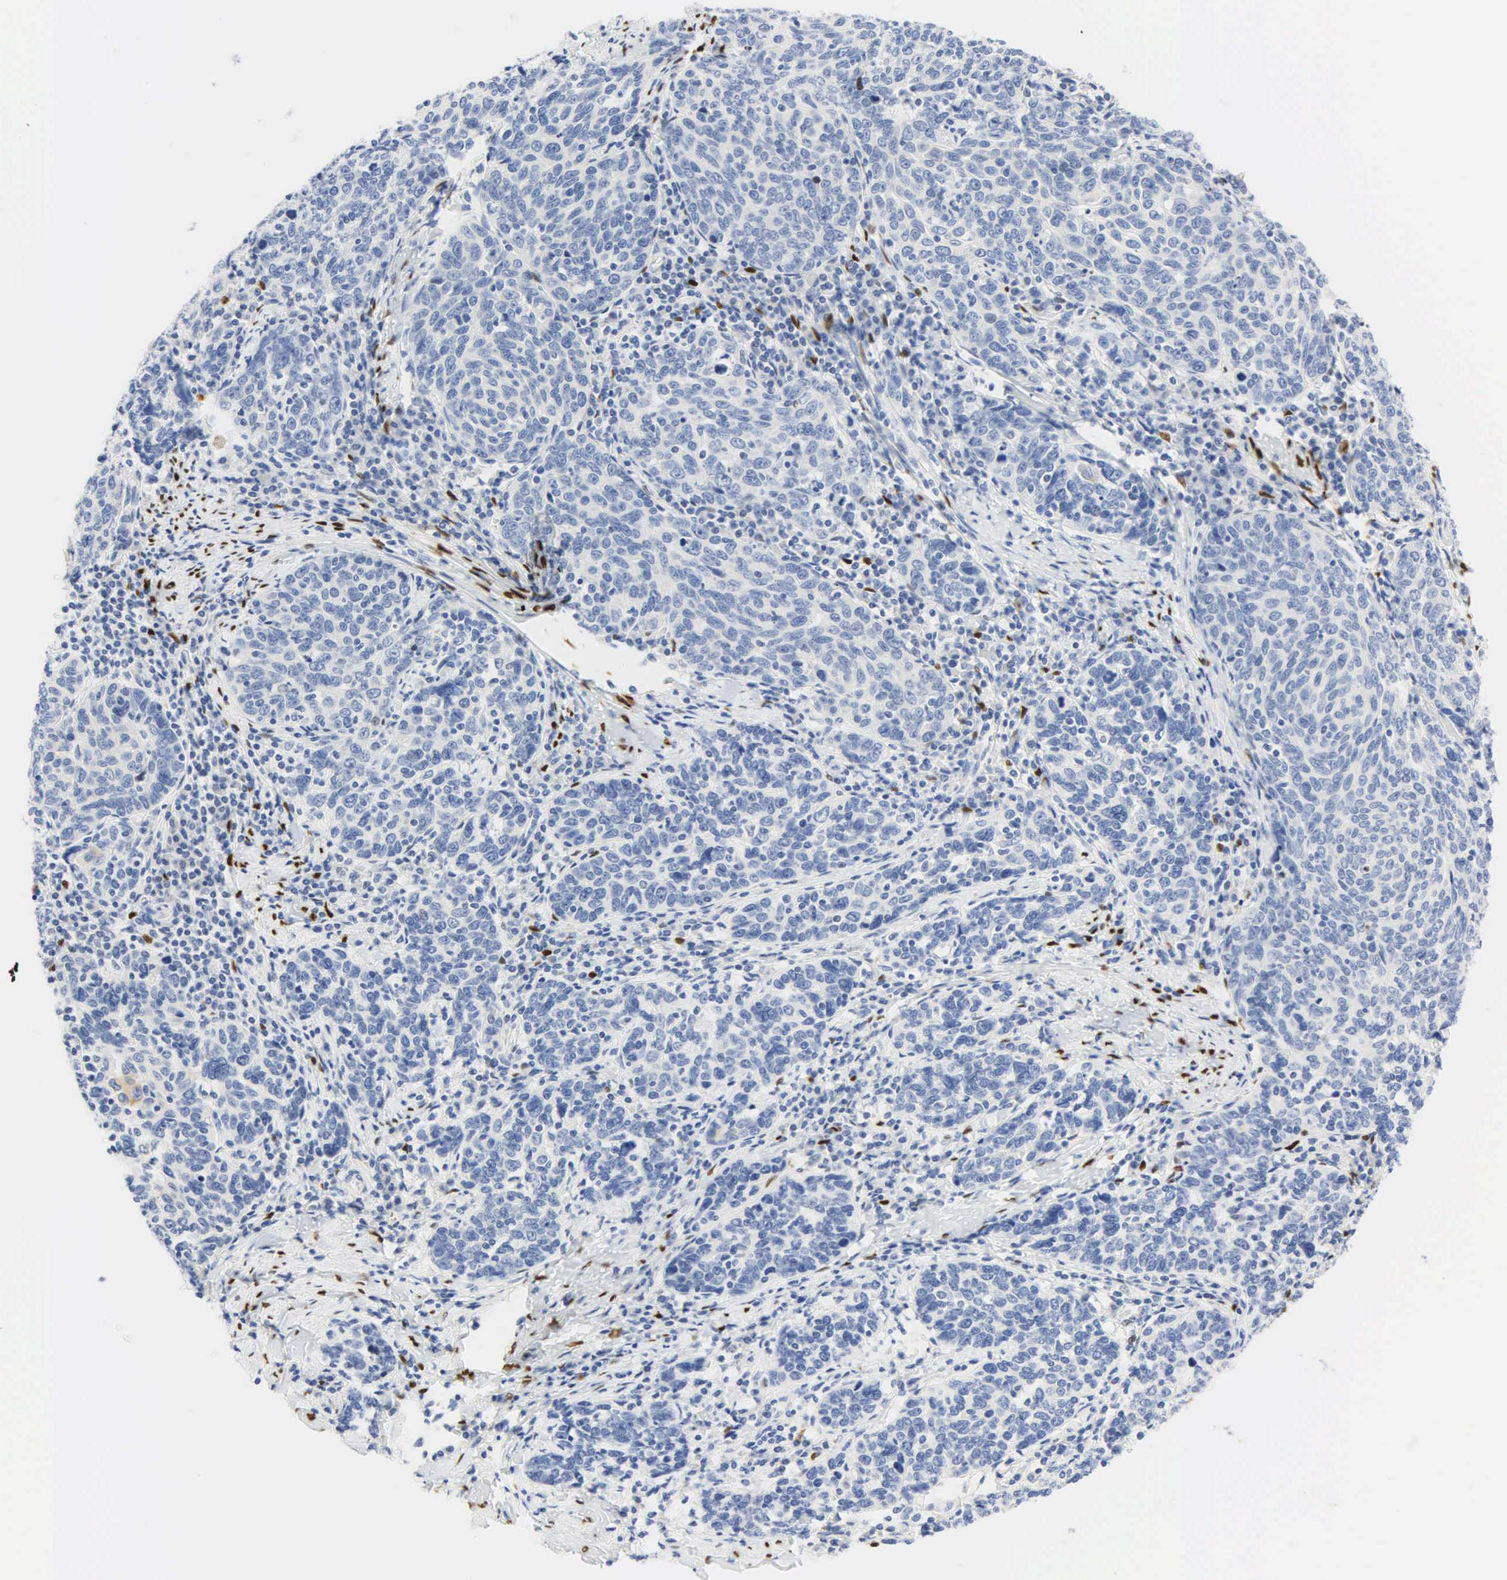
{"staining": {"intensity": "negative", "quantity": "none", "location": "none"}, "tissue": "cervical cancer", "cell_type": "Tumor cells", "image_type": "cancer", "snomed": [{"axis": "morphology", "description": "Squamous cell carcinoma, NOS"}, {"axis": "topography", "description": "Cervix"}], "caption": "There is no significant staining in tumor cells of squamous cell carcinoma (cervical).", "gene": "PGR", "patient": {"sex": "female", "age": 41}}